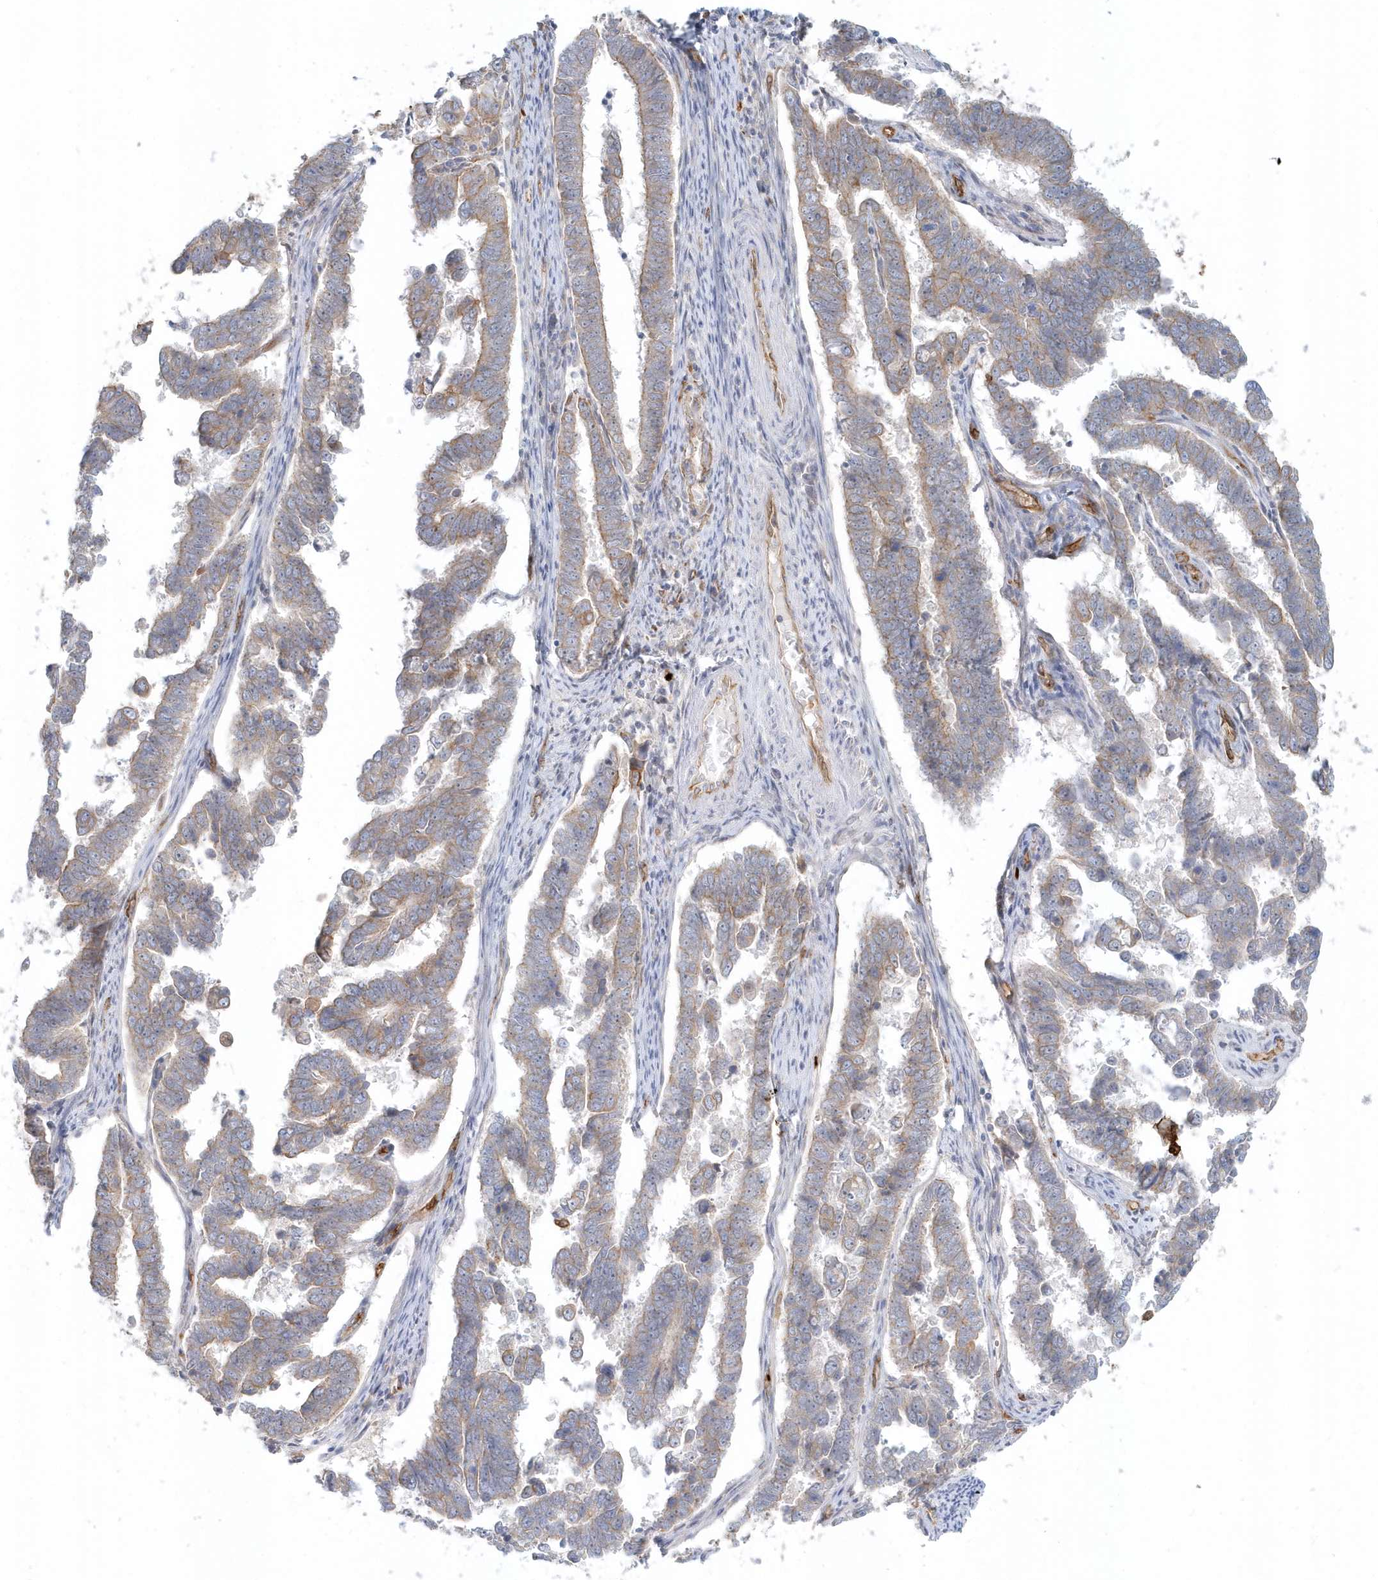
{"staining": {"intensity": "weak", "quantity": "25%-75%", "location": "cytoplasmic/membranous"}, "tissue": "endometrial cancer", "cell_type": "Tumor cells", "image_type": "cancer", "snomed": [{"axis": "morphology", "description": "Adenocarcinoma, NOS"}, {"axis": "topography", "description": "Endometrium"}], "caption": "This image exhibits IHC staining of adenocarcinoma (endometrial), with low weak cytoplasmic/membranous positivity in about 25%-75% of tumor cells.", "gene": "DNAH1", "patient": {"sex": "female", "age": 75}}